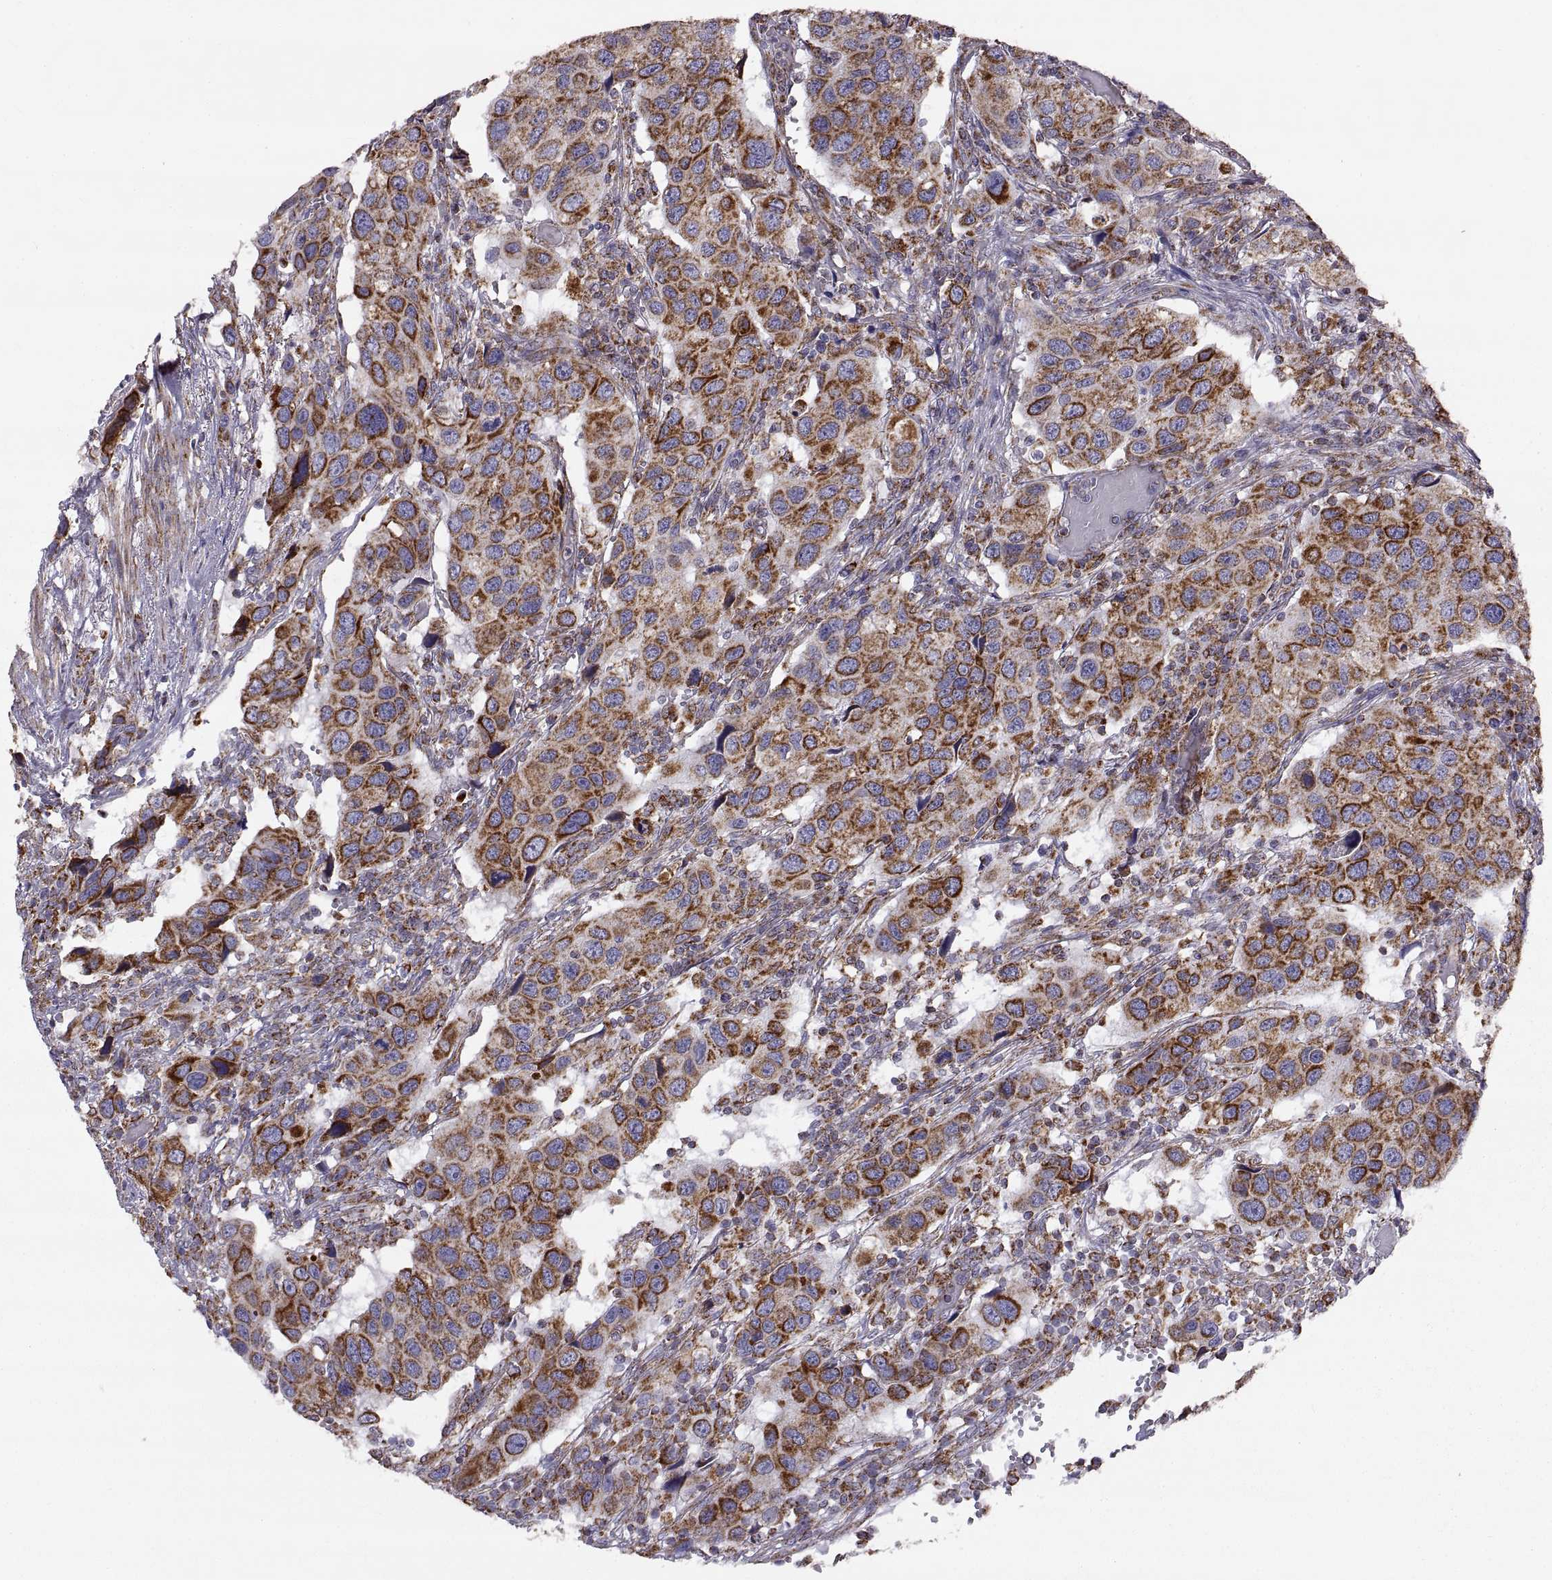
{"staining": {"intensity": "strong", "quantity": ">75%", "location": "cytoplasmic/membranous"}, "tissue": "urothelial cancer", "cell_type": "Tumor cells", "image_type": "cancer", "snomed": [{"axis": "morphology", "description": "Urothelial carcinoma, High grade"}, {"axis": "topography", "description": "Urinary bladder"}], "caption": "High-grade urothelial carcinoma was stained to show a protein in brown. There is high levels of strong cytoplasmic/membranous staining in about >75% of tumor cells.", "gene": "ARSD", "patient": {"sex": "male", "age": 79}}